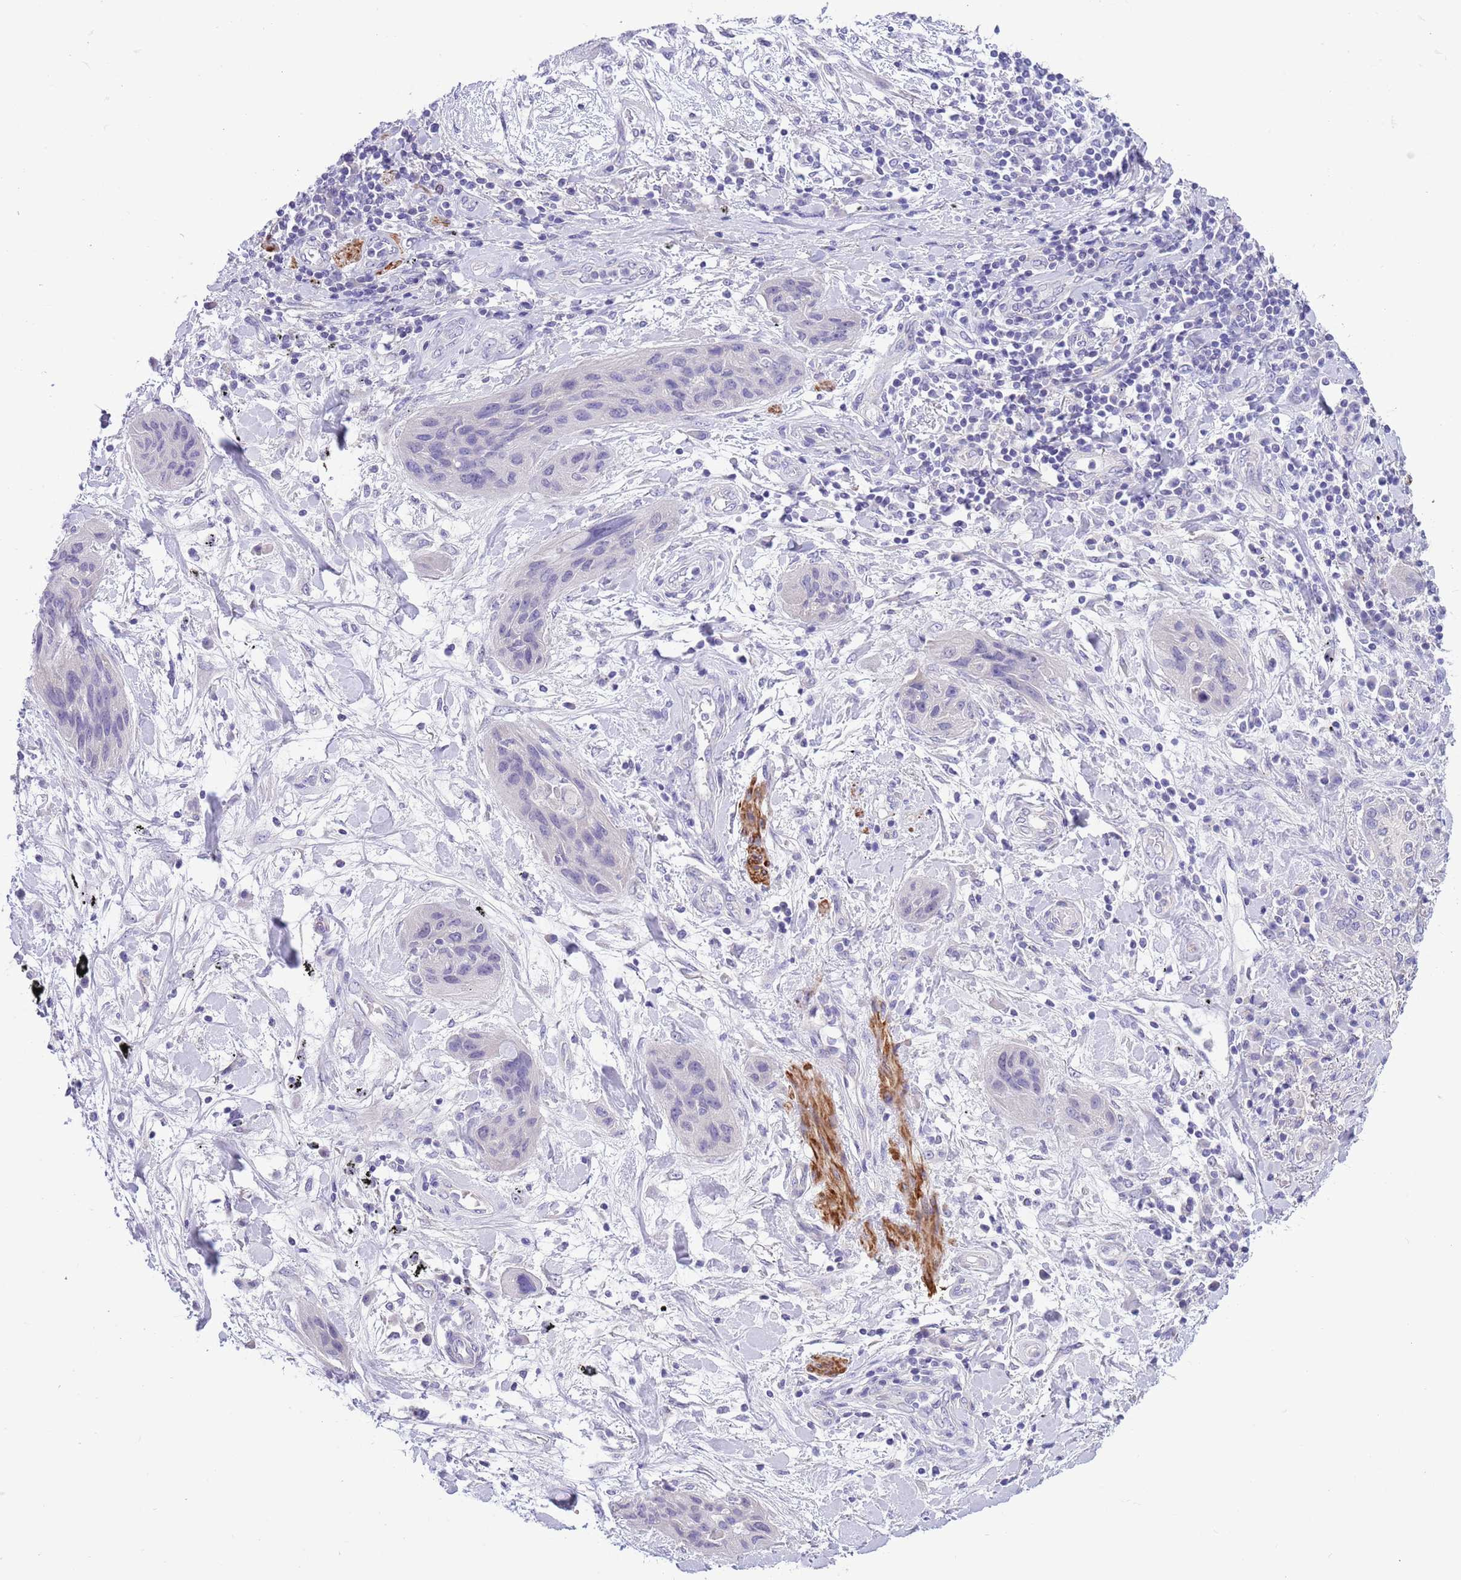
{"staining": {"intensity": "negative", "quantity": "none", "location": "none"}, "tissue": "lung cancer", "cell_type": "Tumor cells", "image_type": "cancer", "snomed": [{"axis": "morphology", "description": "Squamous cell carcinoma, NOS"}, {"axis": "topography", "description": "Lung"}], "caption": "Photomicrograph shows no significant protein positivity in tumor cells of lung cancer.", "gene": "NET1", "patient": {"sex": "female", "age": 70}}